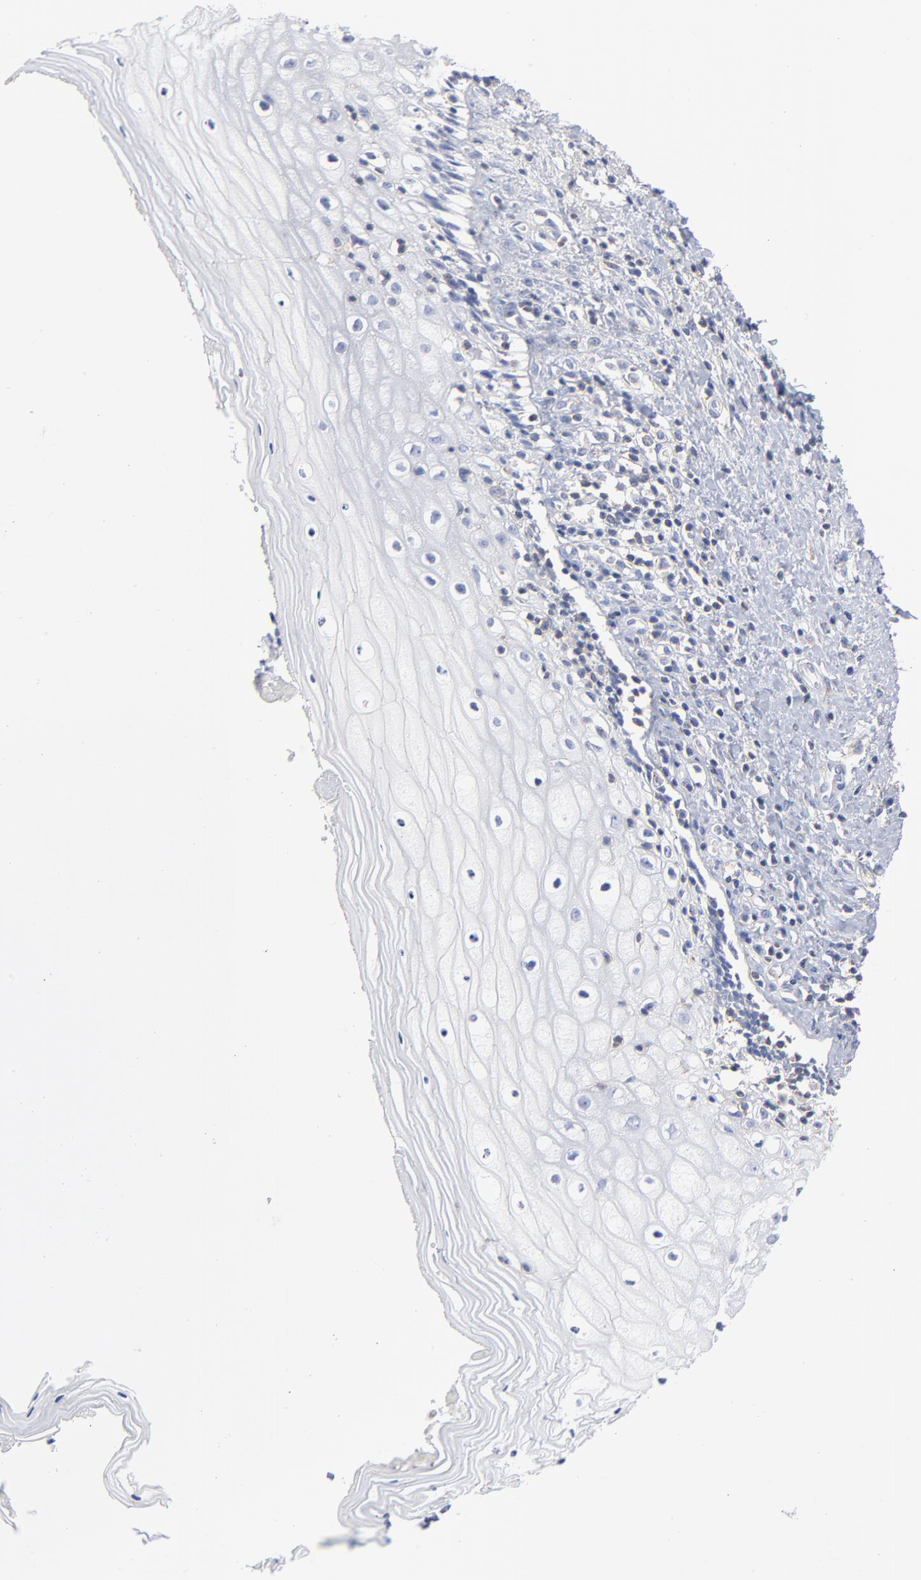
{"staining": {"intensity": "negative", "quantity": "none", "location": "none"}, "tissue": "vagina", "cell_type": "Squamous epithelial cells", "image_type": "normal", "snomed": [{"axis": "morphology", "description": "Normal tissue, NOS"}, {"axis": "topography", "description": "Vagina"}], "caption": "IHC histopathology image of unremarkable human vagina stained for a protein (brown), which displays no positivity in squamous epithelial cells.", "gene": "SEPTIN11", "patient": {"sex": "female", "age": 46}}